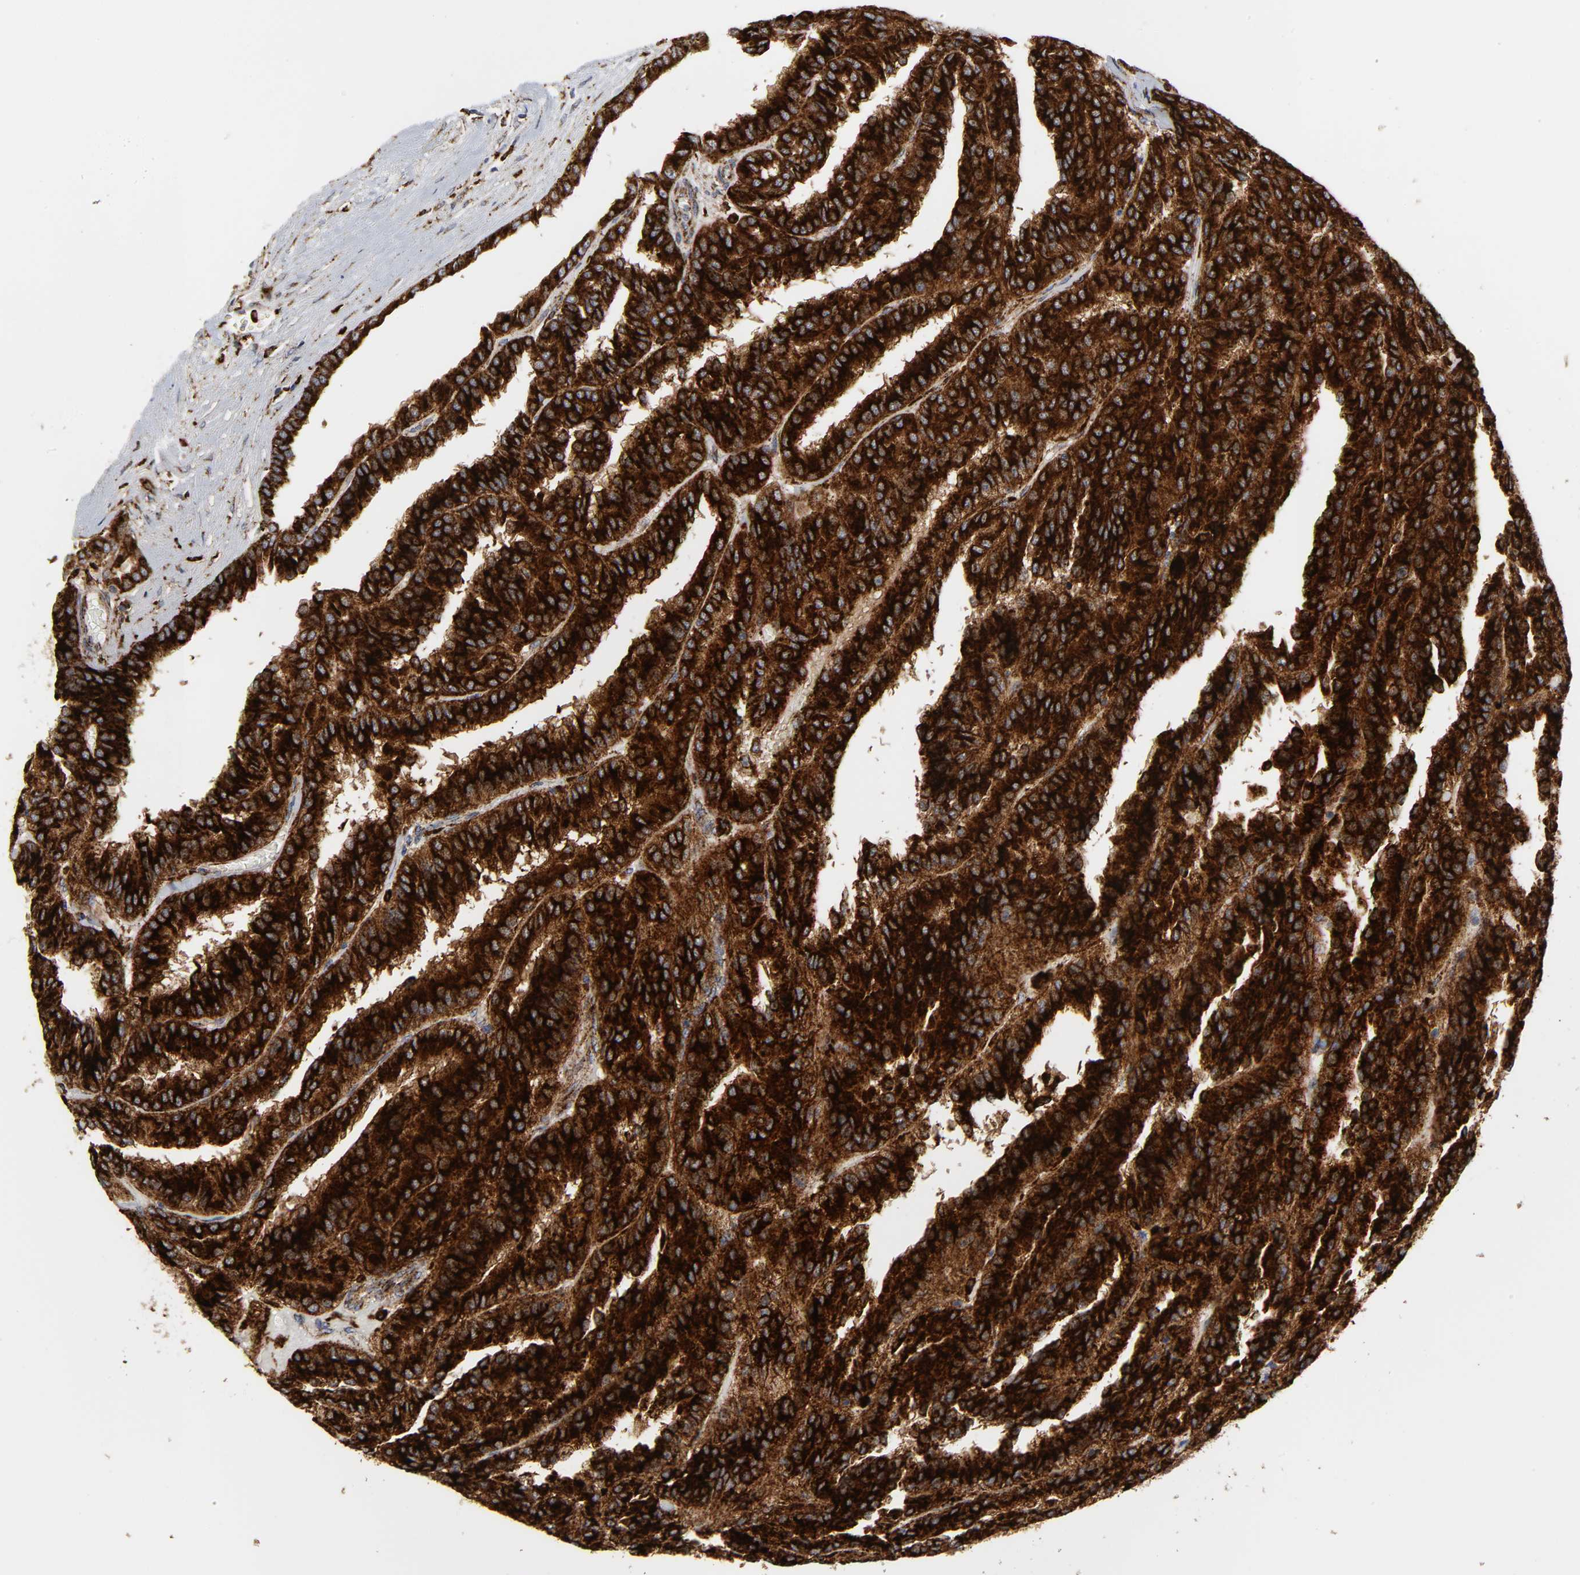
{"staining": {"intensity": "strong", "quantity": ">75%", "location": "cytoplasmic/membranous"}, "tissue": "renal cancer", "cell_type": "Tumor cells", "image_type": "cancer", "snomed": [{"axis": "morphology", "description": "Adenocarcinoma, NOS"}, {"axis": "topography", "description": "Kidney"}], "caption": "The micrograph displays staining of renal cancer, revealing strong cytoplasmic/membranous protein staining (brown color) within tumor cells. The protein of interest is shown in brown color, while the nuclei are stained blue.", "gene": "PSAP", "patient": {"sex": "male", "age": 46}}